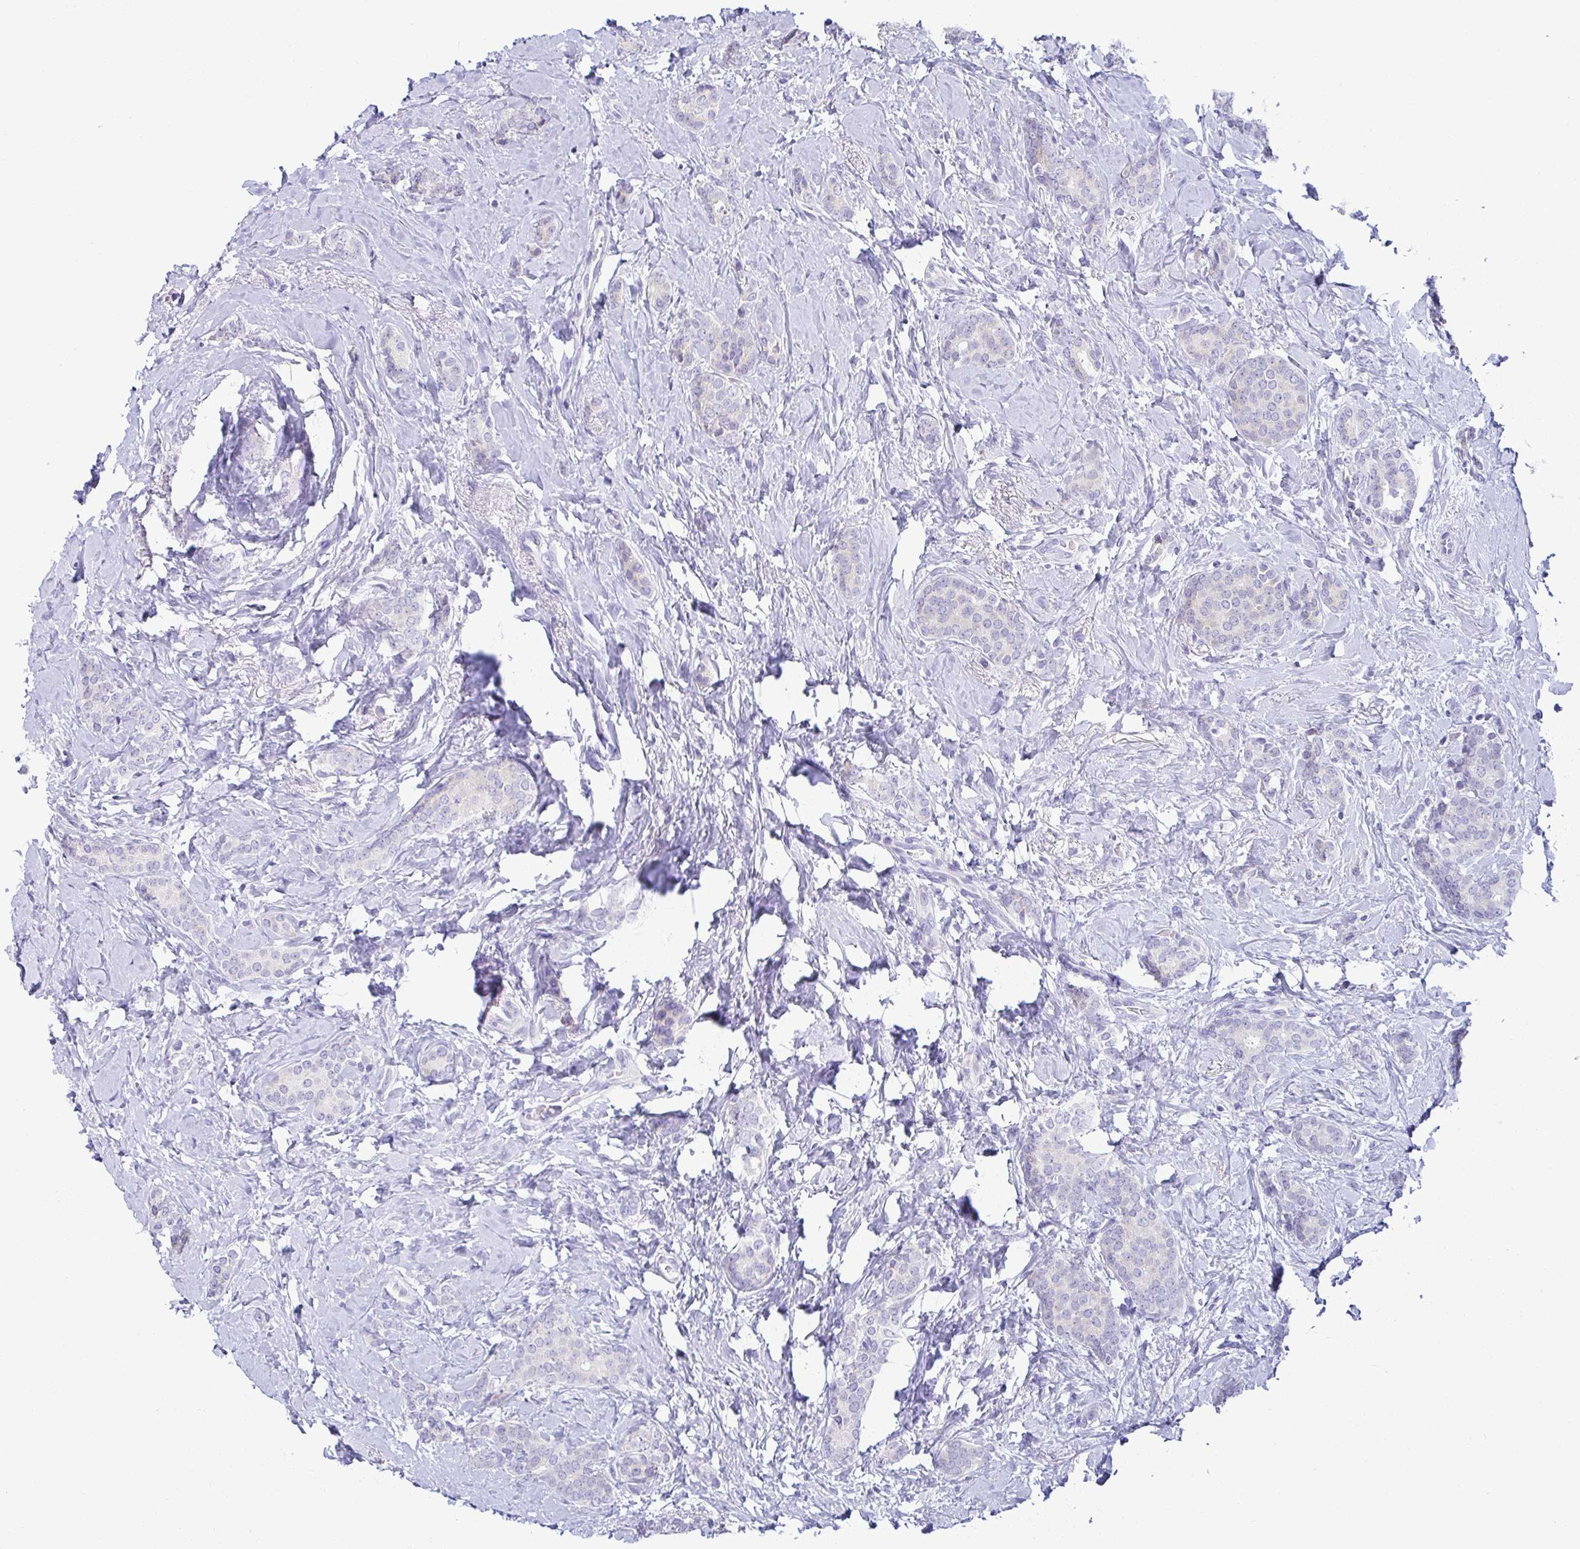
{"staining": {"intensity": "negative", "quantity": "none", "location": "none"}, "tissue": "breast cancer", "cell_type": "Tumor cells", "image_type": "cancer", "snomed": [{"axis": "morphology", "description": "Normal tissue, NOS"}, {"axis": "morphology", "description": "Duct carcinoma"}, {"axis": "topography", "description": "Breast"}], "caption": "This is an IHC micrograph of breast intraductal carcinoma. There is no positivity in tumor cells.", "gene": "TFPI2", "patient": {"sex": "female", "age": 77}}